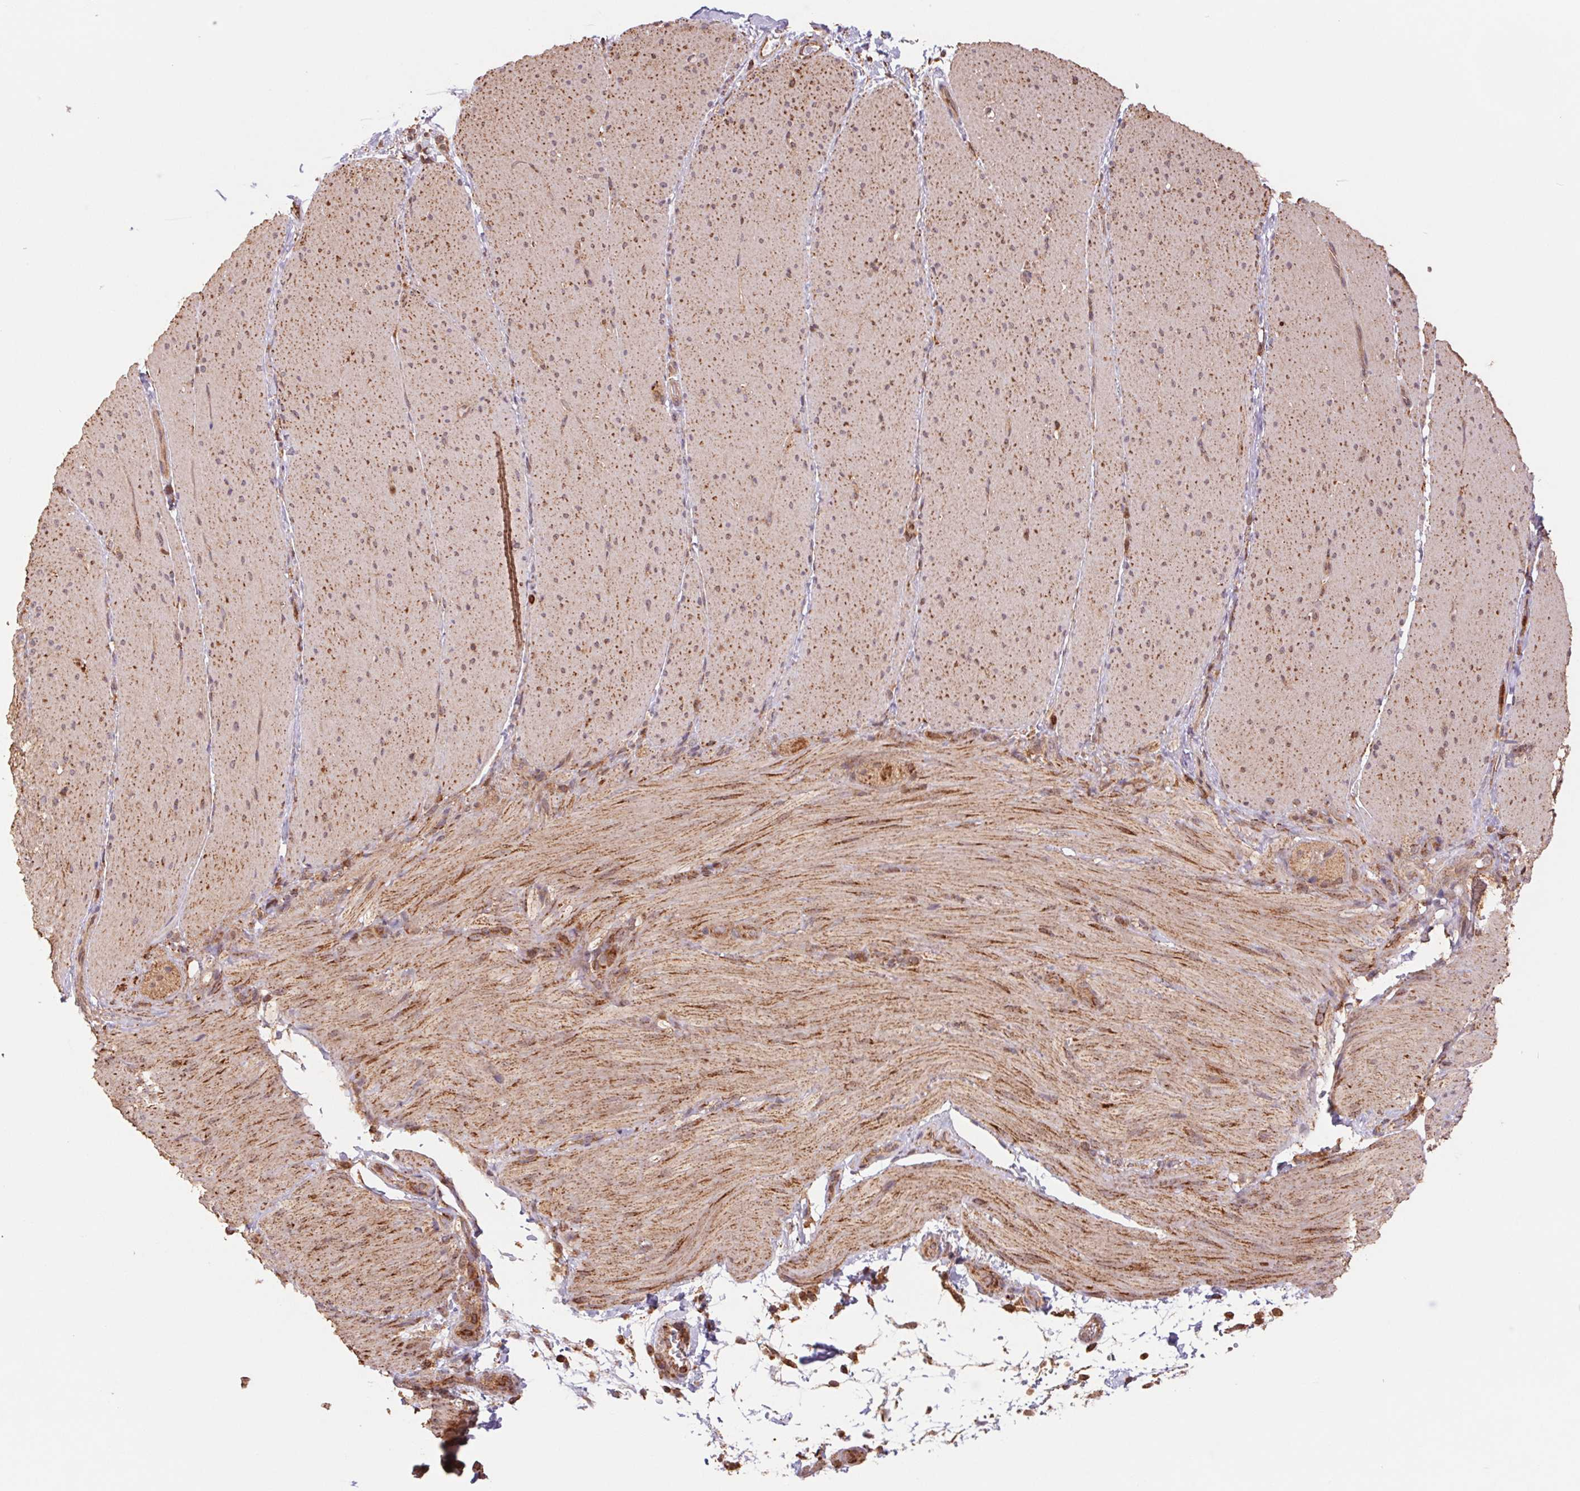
{"staining": {"intensity": "moderate", "quantity": ">75%", "location": "cytoplasmic/membranous"}, "tissue": "smooth muscle", "cell_type": "Smooth muscle cells", "image_type": "normal", "snomed": [{"axis": "morphology", "description": "Normal tissue, NOS"}, {"axis": "topography", "description": "Smooth muscle"}, {"axis": "topography", "description": "Colon"}], "caption": "Normal smooth muscle displays moderate cytoplasmic/membranous positivity in approximately >75% of smooth muscle cells.", "gene": "URM1", "patient": {"sex": "male", "age": 73}}